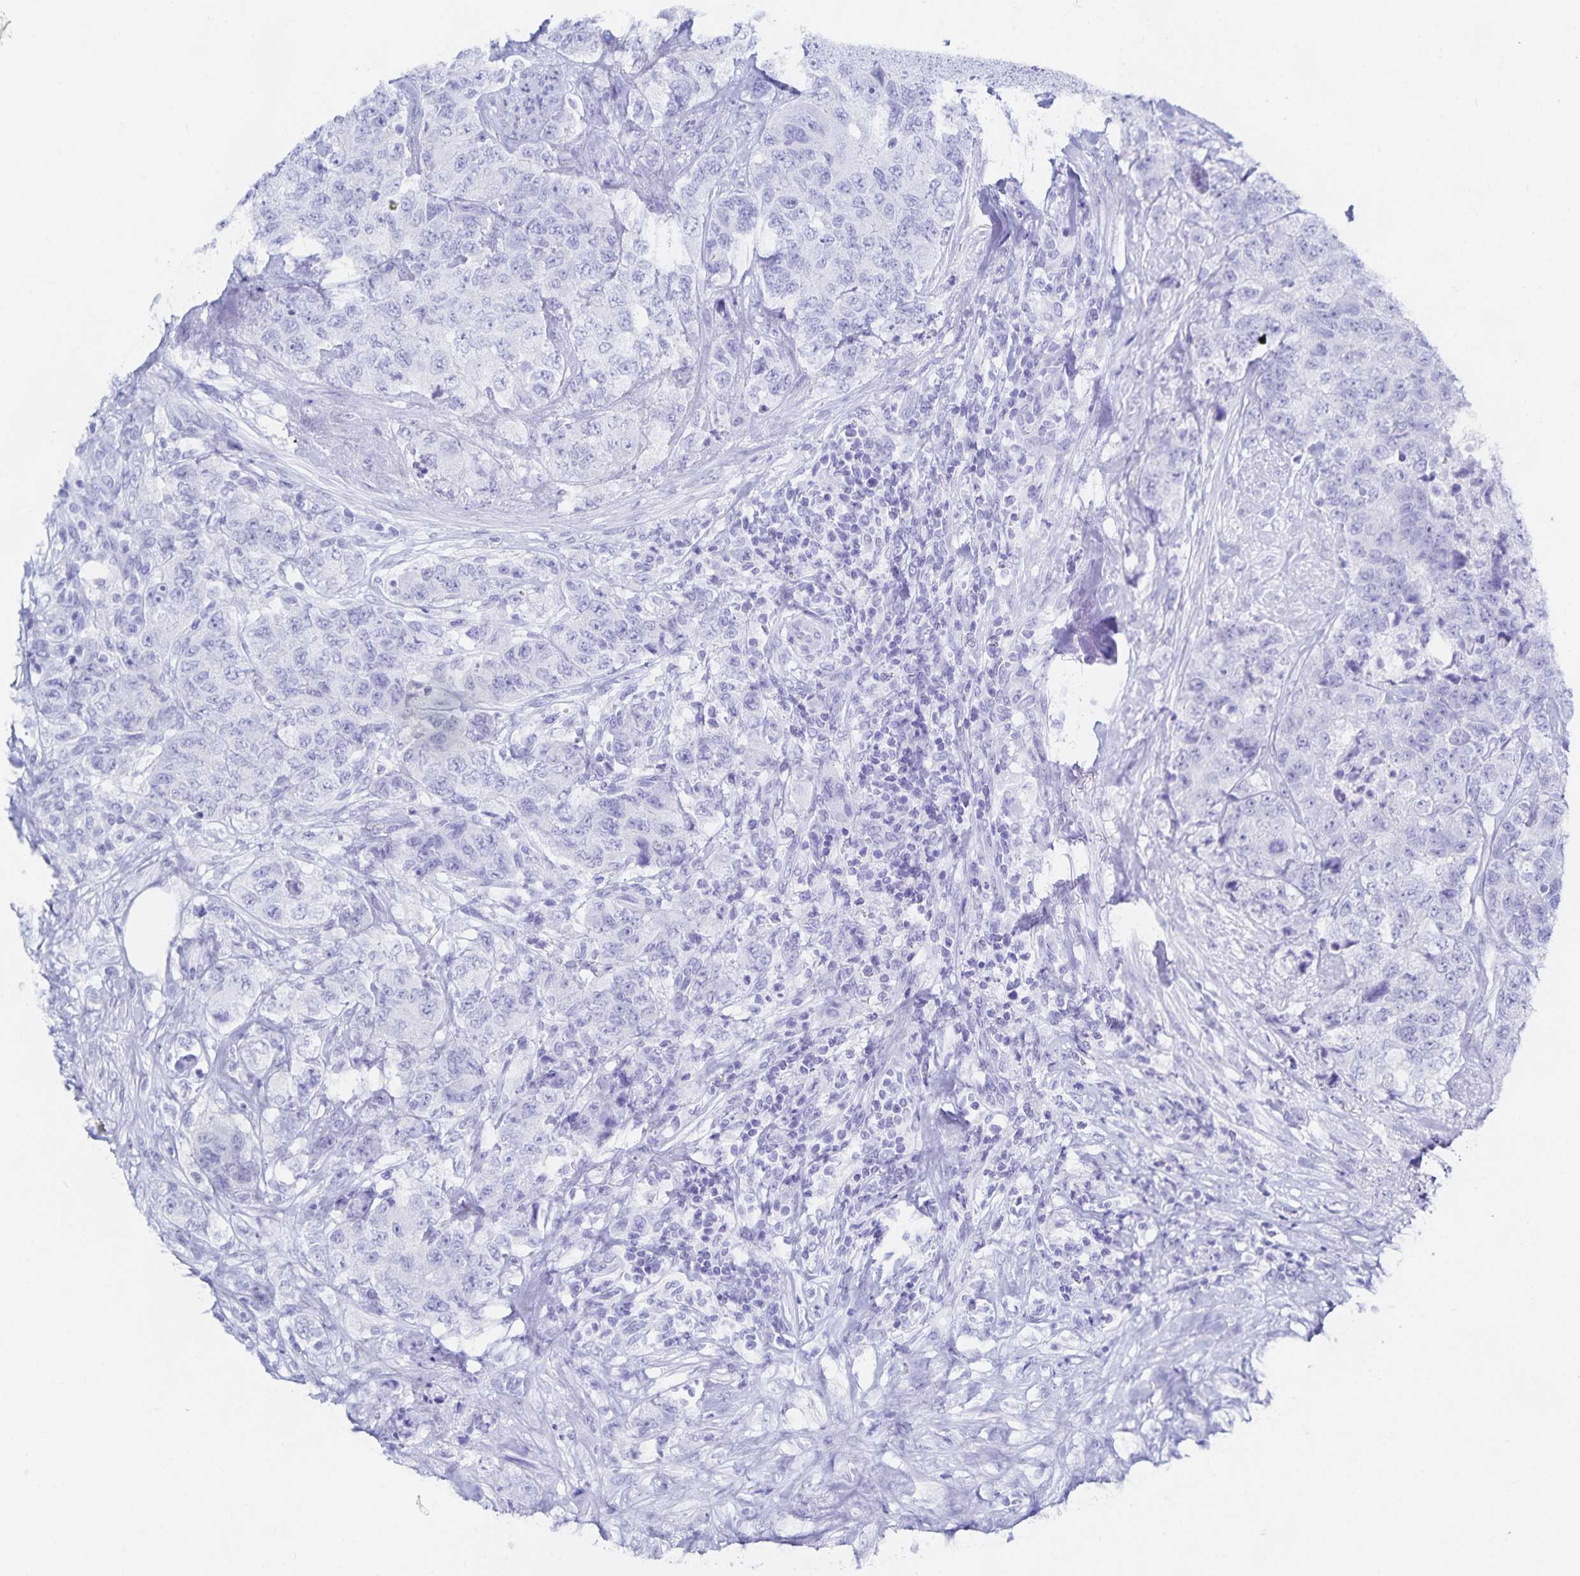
{"staining": {"intensity": "negative", "quantity": "none", "location": "none"}, "tissue": "urothelial cancer", "cell_type": "Tumor cells", "image_type": "cancer", "snomed": [{"axis": "morphology", "description": "Urothelial carcinoma, High grade"}, {"axis": "topography", "description": "Urinary bladder"}], "caption": "A photomicrograph of human urothelial cancer is negative for staining in tumor cells.", "gene": "SNTN", "patient": {"sex": "female", "age": 78}}